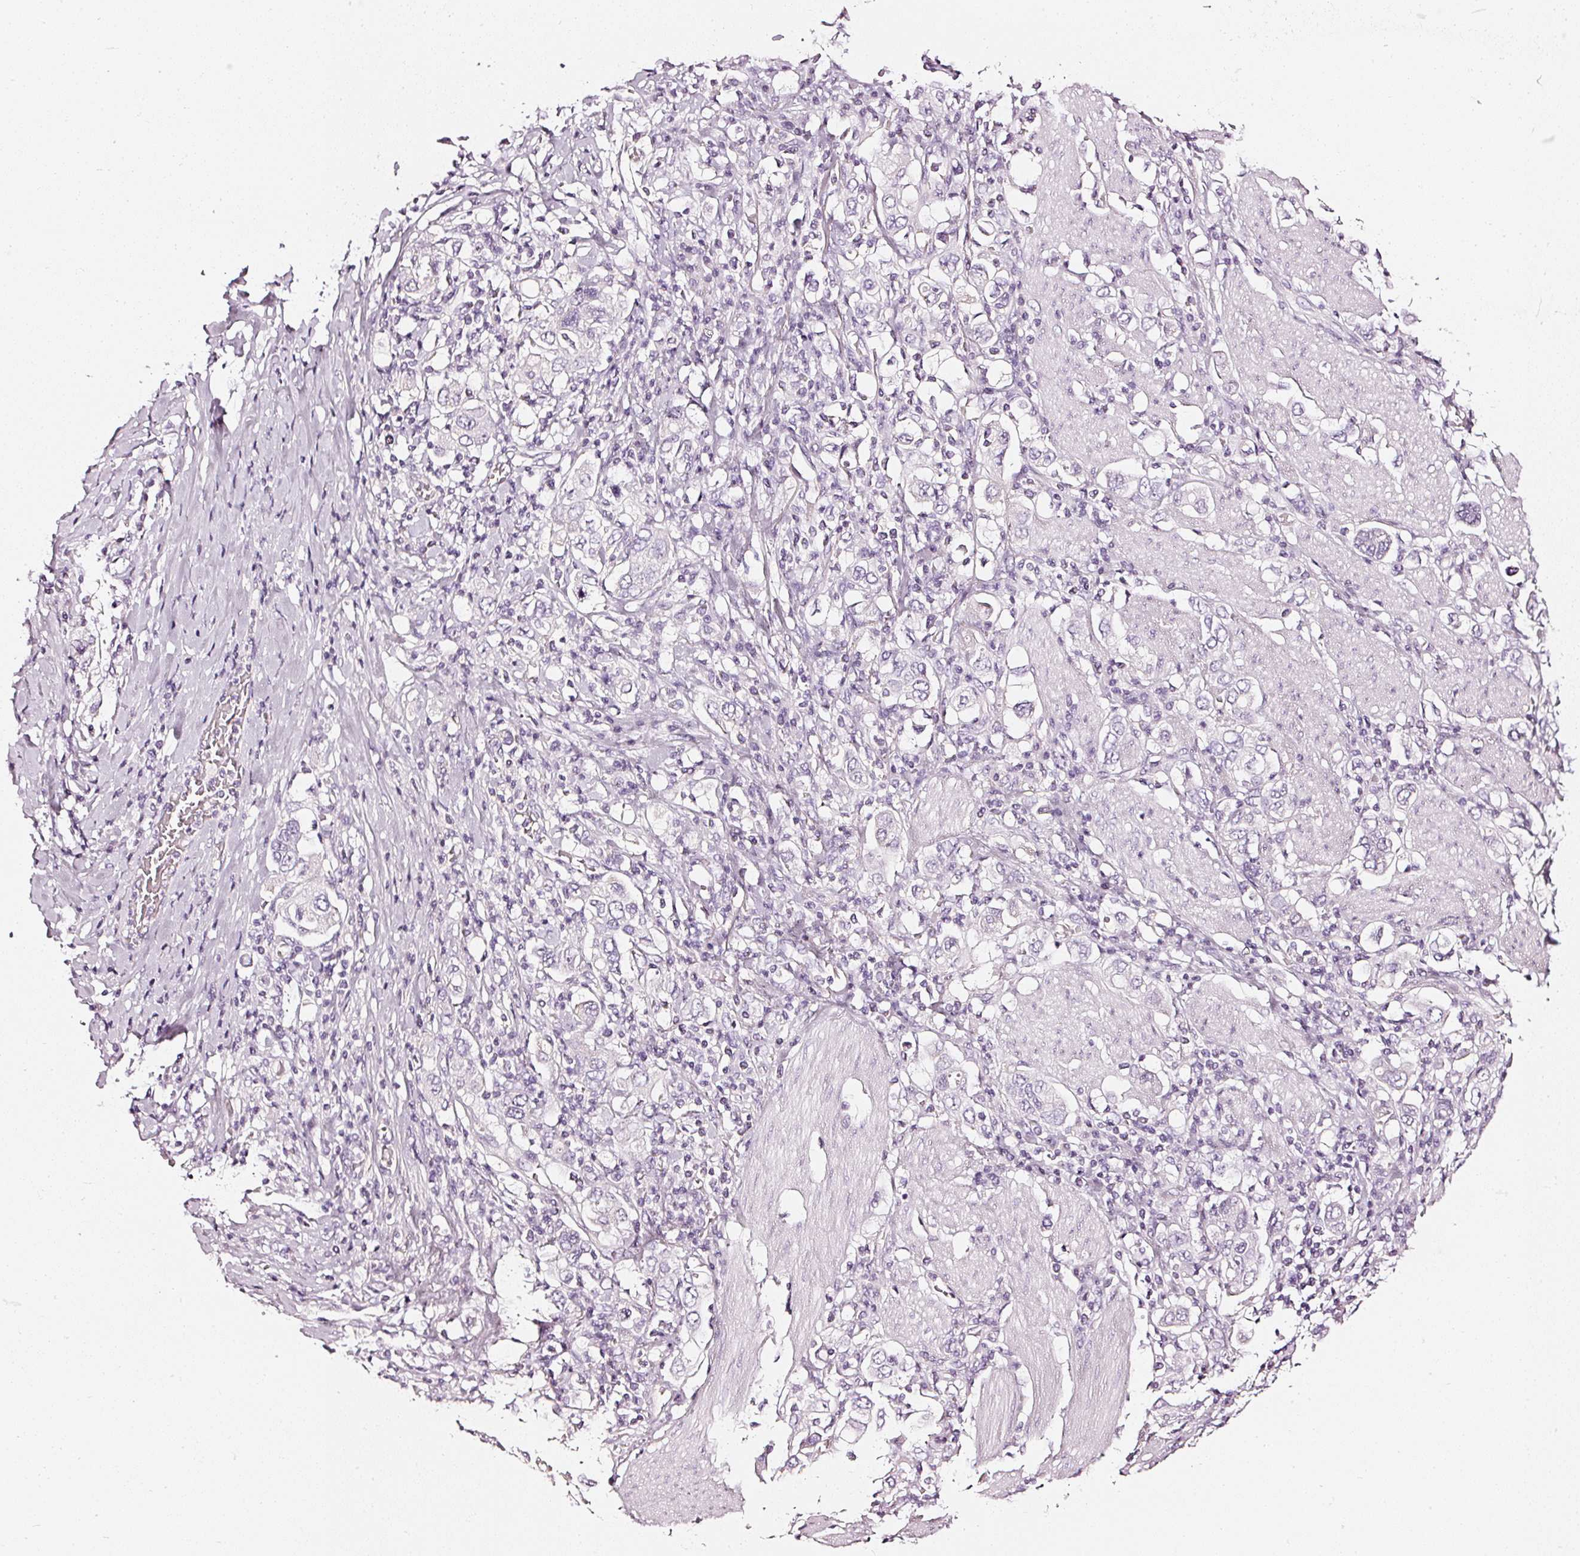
{"staining": {"intensity": "negative", "quantity": "none", "location": "none"}, "tissue": "stomach cancer", "cell_type": "Tumor cells", "image_type": "cancer", "snomed": [{"axis": "morphology", "description": "Adenocarcinoma, NOS"}, {"axis": "topography", "description": "Stomach, upper"}], "caption": "Immunohistochemistry of stomach cancer (adenocarcinoma) displays no expression in tumor cells.", "gene": "CNP", "patient": {"sex": "male", "age": 62}}